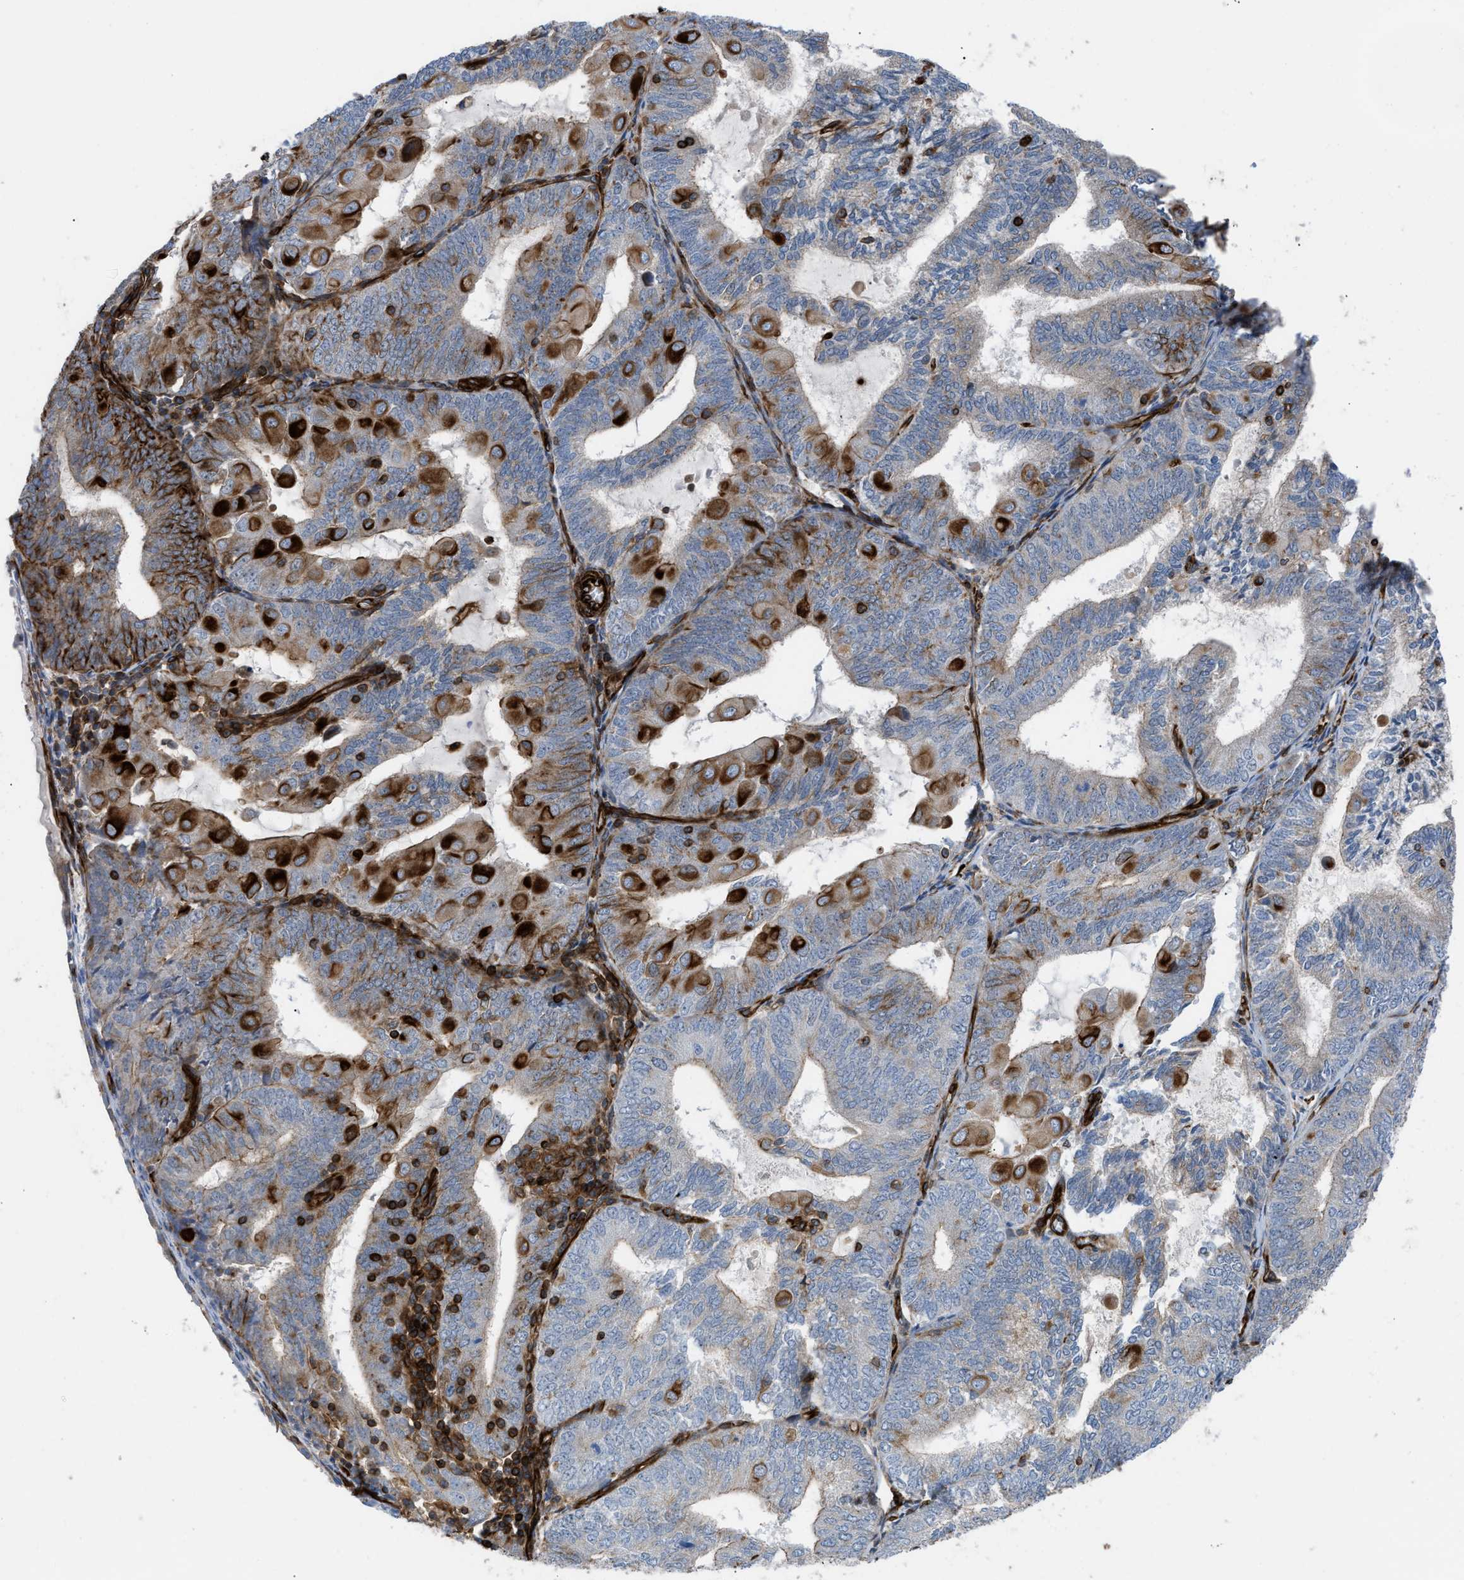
{"staining": {"intensity": "moderate", "quantity": "<25%", "location": "cytoplasmic/membranous"}, "tissue": "endometrial cancer", "cell_type": "Tumor cells", "image_type": "cancer", "snomed": [{"axis": "morphology", "description": "Adenocarcinoma, NOS"}, {"axis": "topography", "description": "Endometrium"}], "caption": "Protein expression analysis of human endometrial cancer (adenocarcinoma) reveals moderate cytoplasmic/membranous positivity in approximately <25% of tumor cells. The staining was performed using DAB to visualize the protein expression in brown, while the nuclei were stained in blue with hematoxylin (Magnification: 20x).", "gene": "PTPRE", "patient": {"sex": "female", "age": 81}}